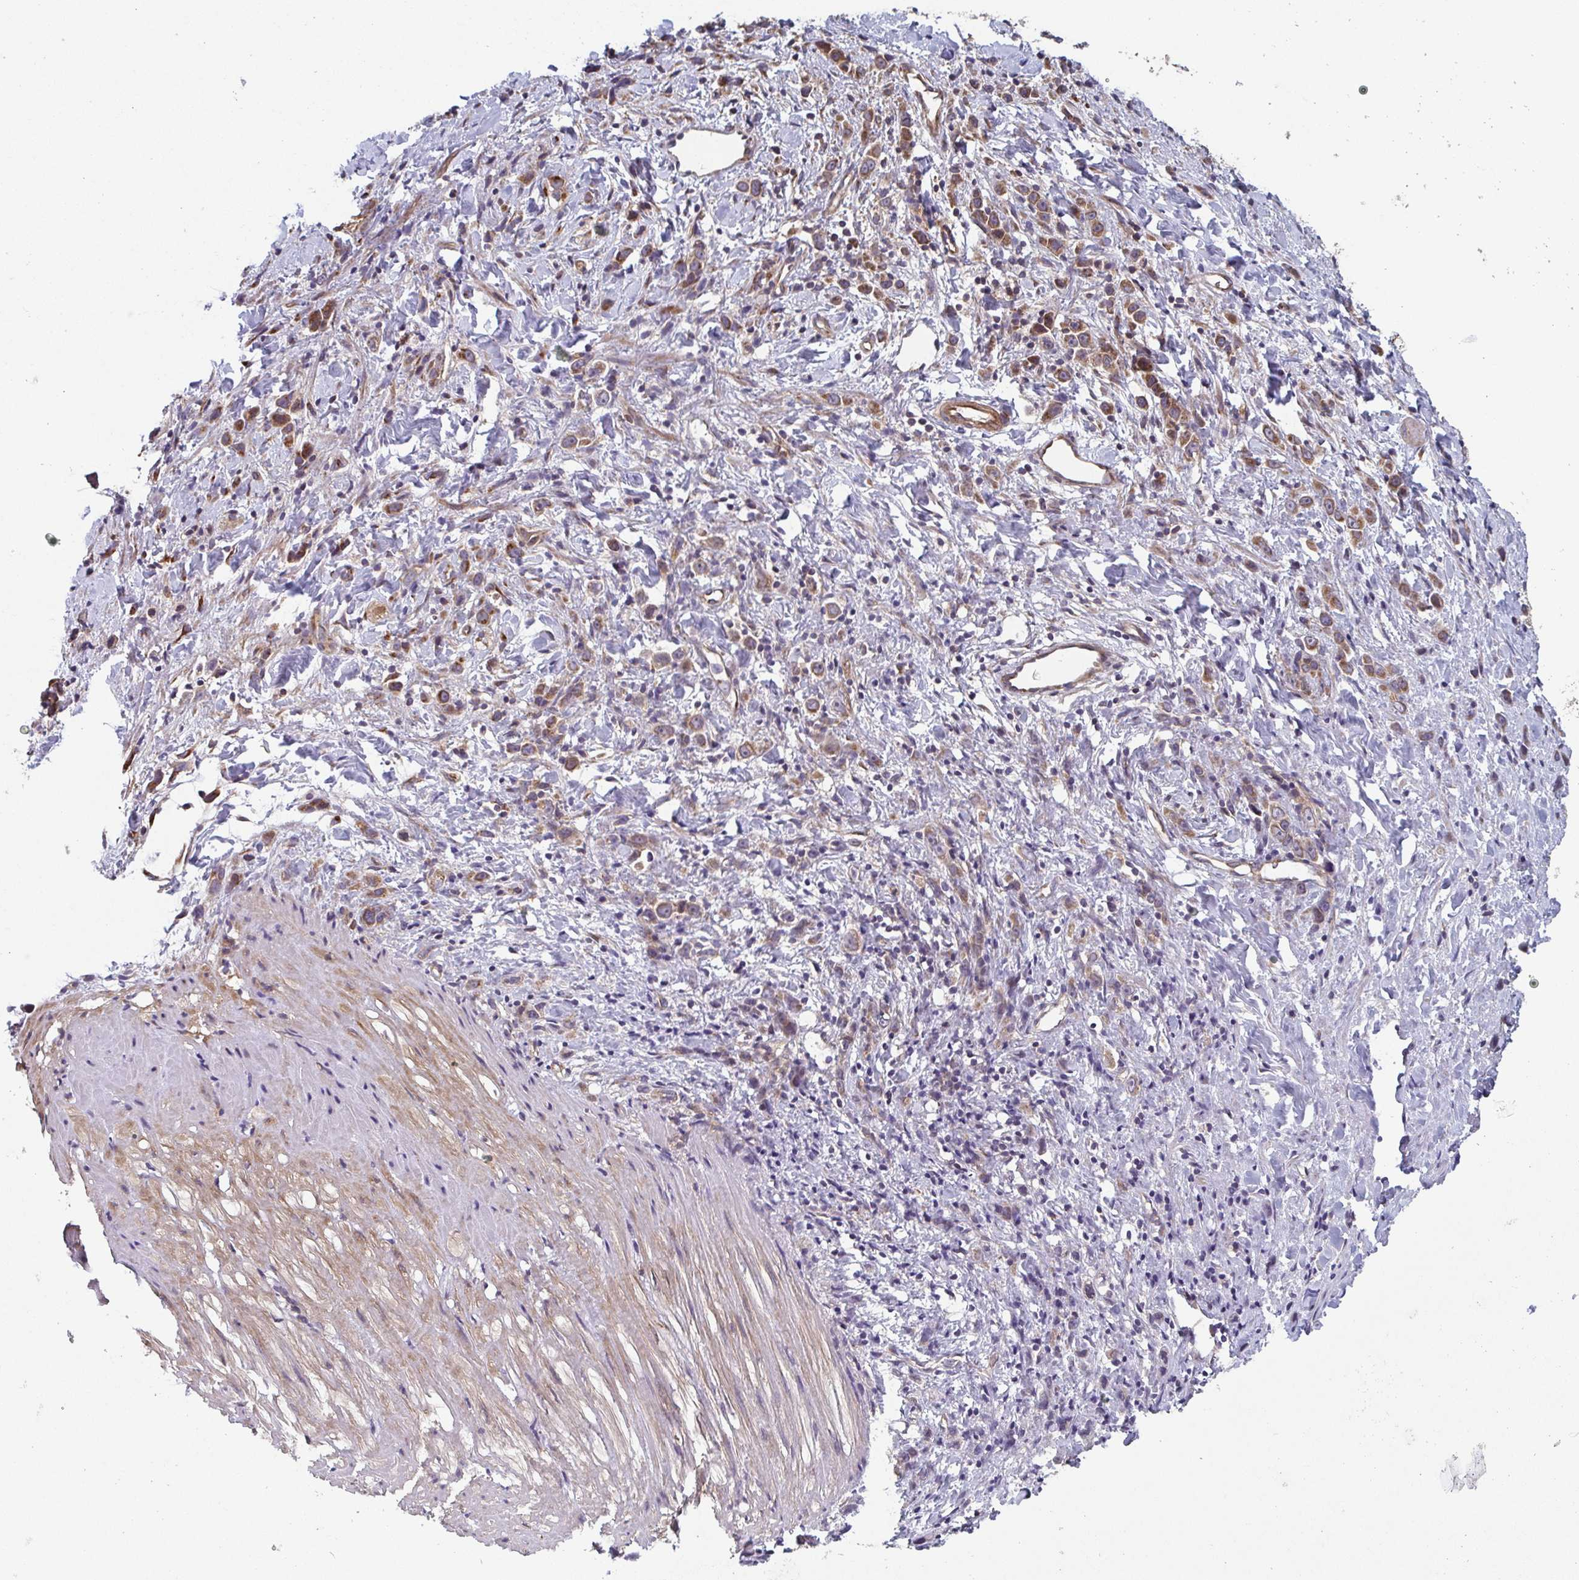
{"staining": {"intensity": "moderate", "quantity": ">75%", "location": "cytoplasmic/membranous"}, "tissue": "stomach cancer", "cell_type": "Tumor cells", "image_type": "cancer", "snomed": [{"axis": "morphology", "description": "Adenocarcinoma, NOS"}, {"axis": "topography", "description": "Stomach"}], "caption": "A photomicrograph of adenocarcinoma (stomach) stained for a protein shows moderate cytoplasmic/membranous brown staining in tumor cells. (DAB (3,3'-diaminobenzidine) IHC with brightfield microscopy, high magnification).", "gene": "COPB1", "patient": {"sex": "male", "age": 47}}